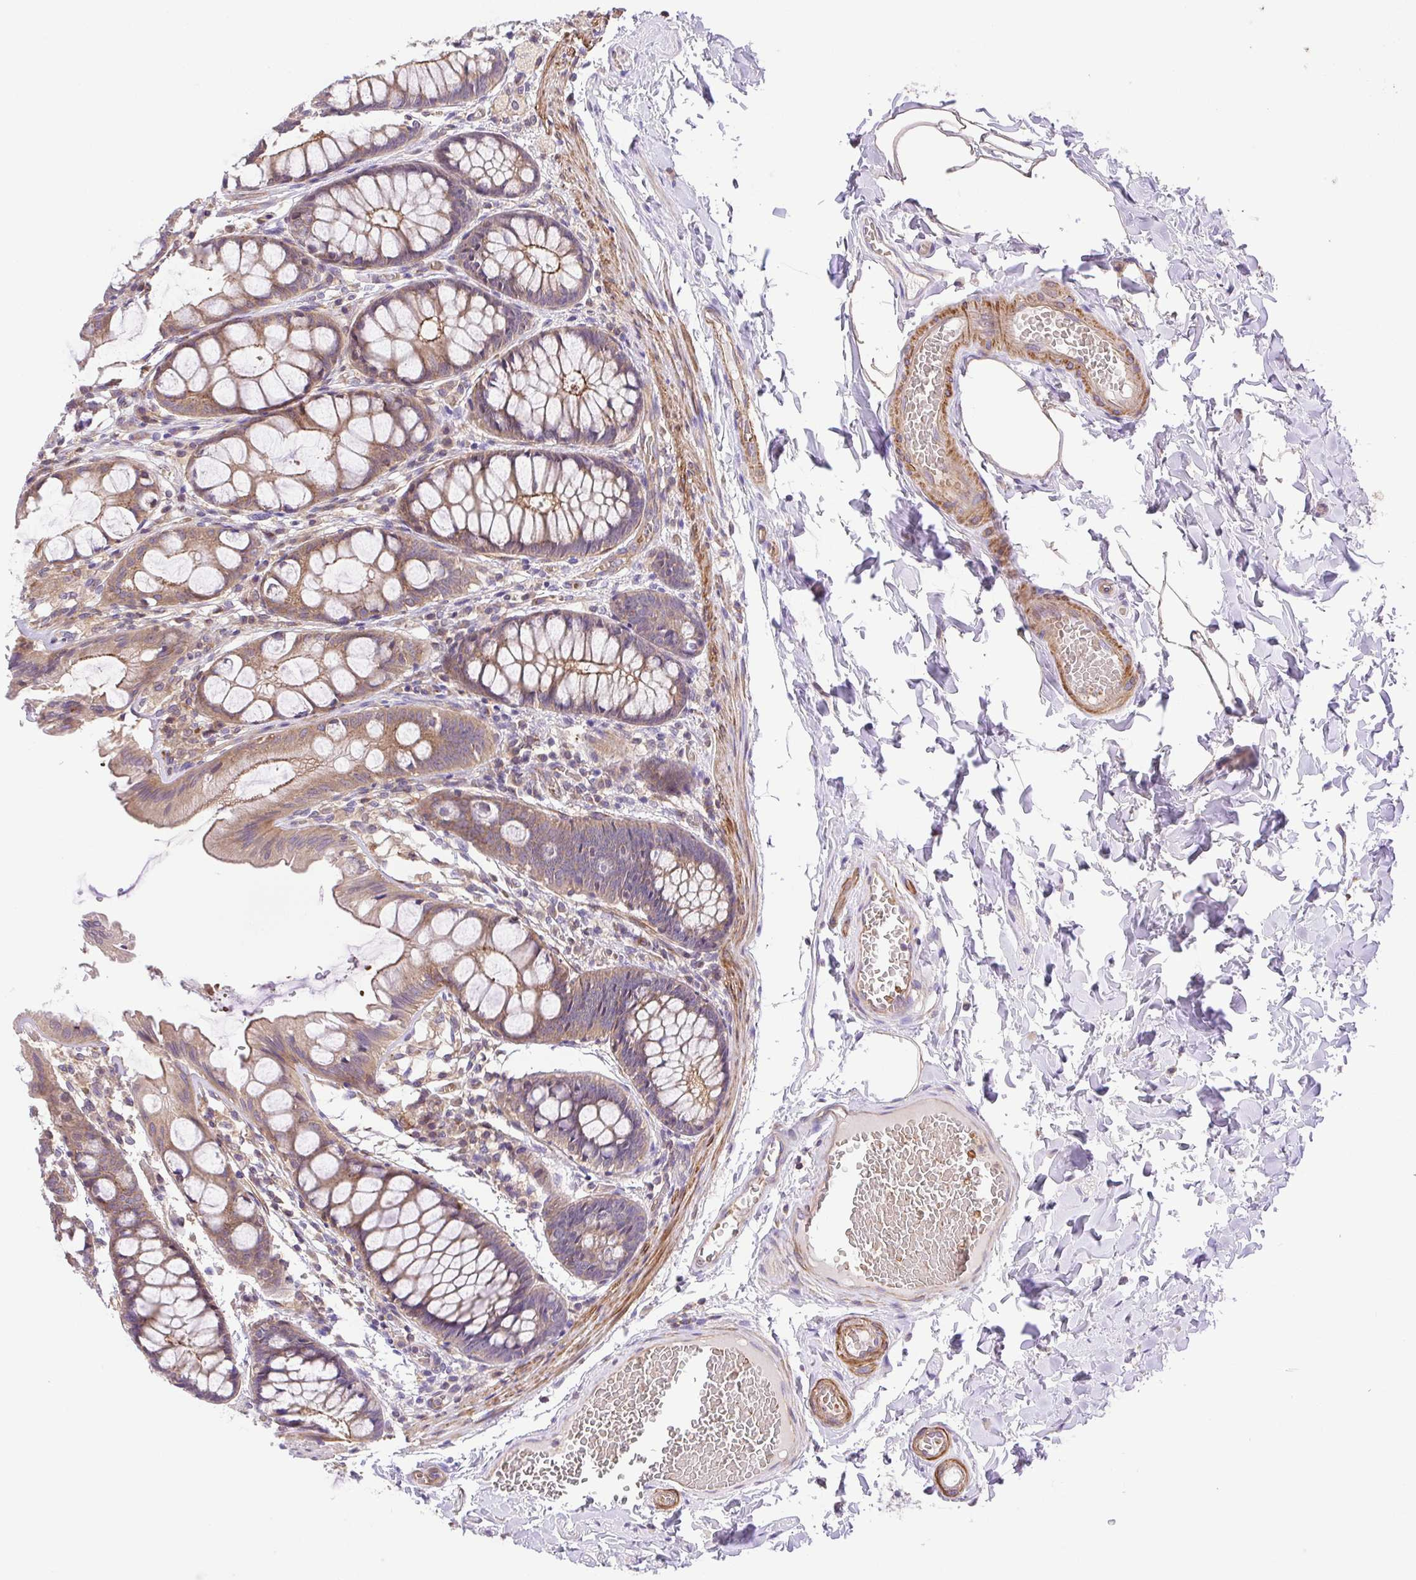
{"staining": {"intensity": "moderate", "quantity": ">75%", "location": "cytoplasmic/membranous"}, "tissue": "colon", "cell_type": "Endothelial cells", "image_type": "normal", "snomed": [{"axis": "morphology", "description": "Normal tissue, NOS"}, {"axis": "topography", "description": "Colon"}], "caption": "A micrograph showing moderate cytoplasmic/membranous staining in approximately >75% of endothelial cells in benign colon, as visualized by brown immunohistochemical staining.", "gene": "IDE", "patient": {"sex": "male", "age": 47}}